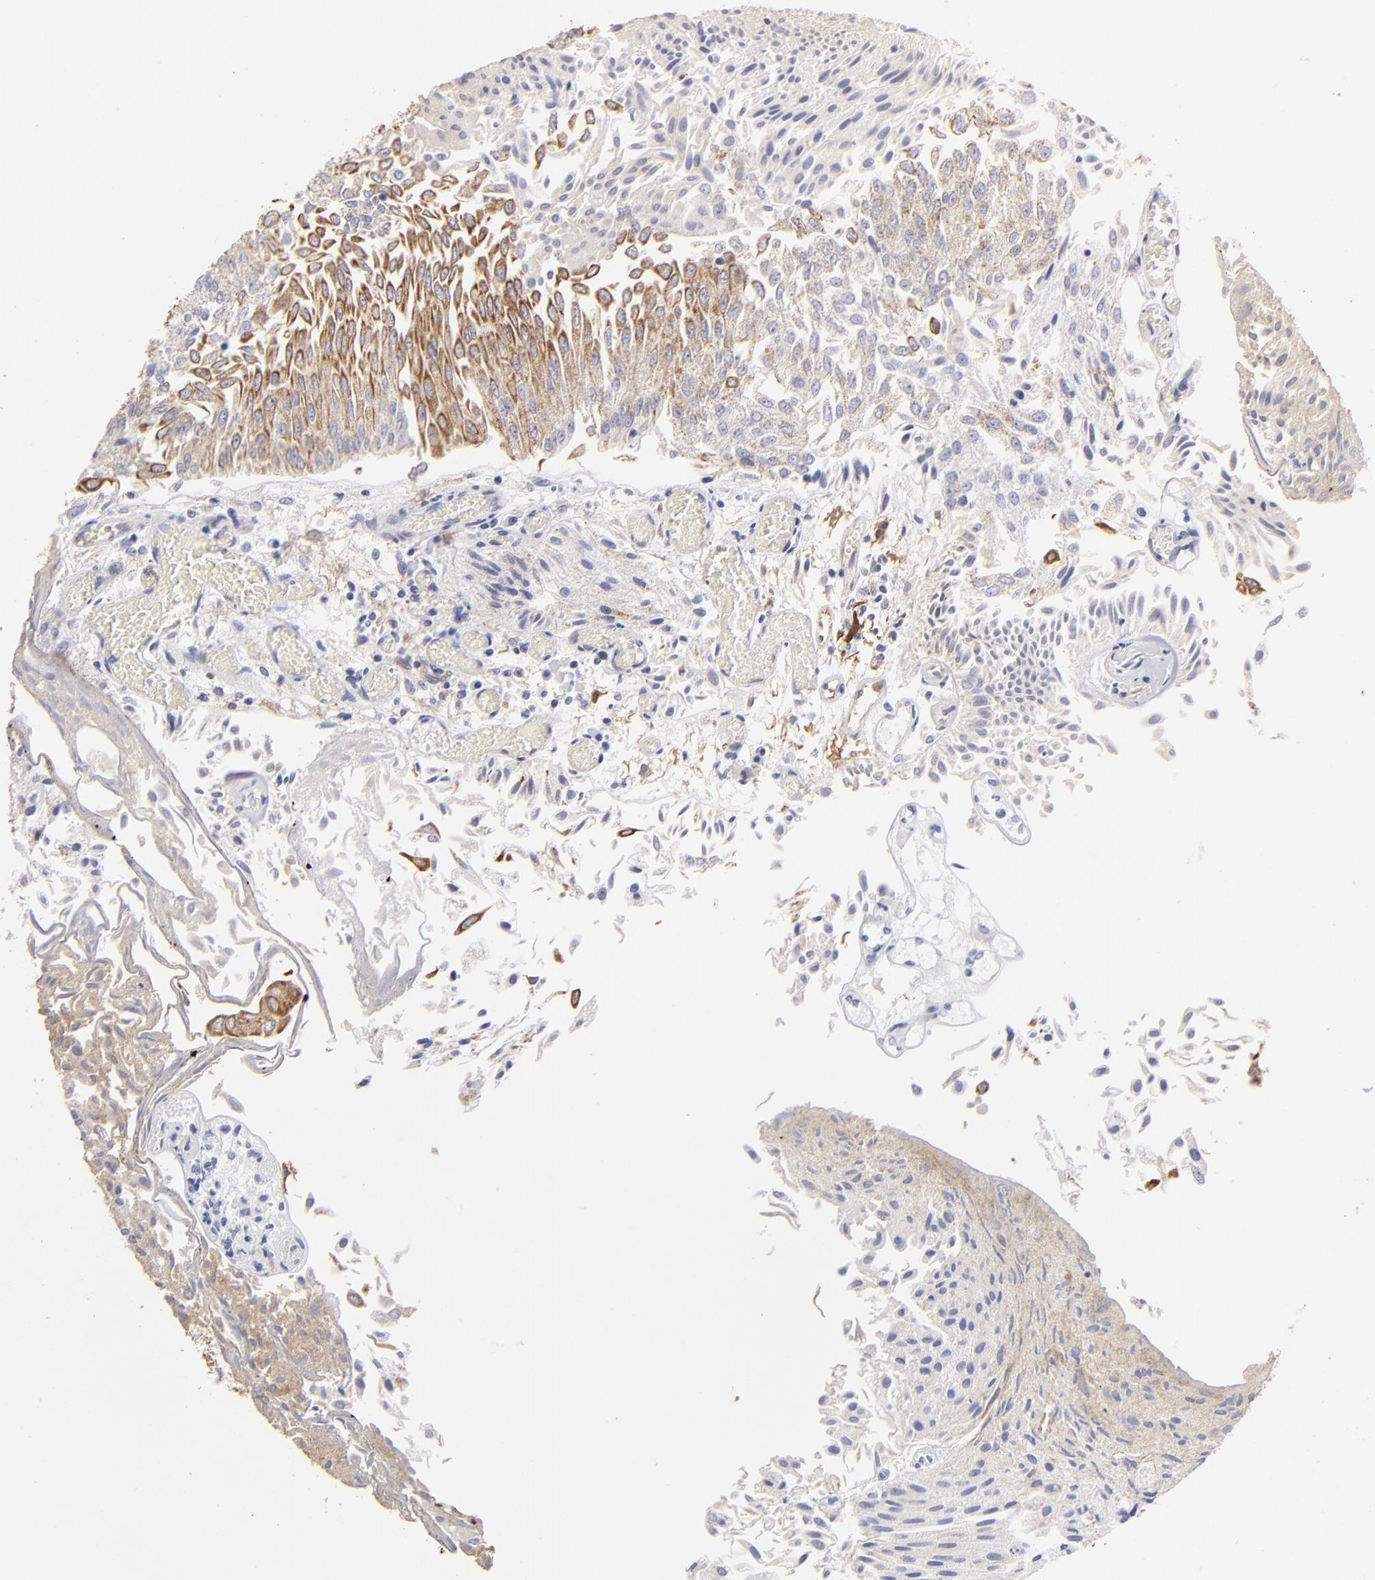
{"staining": {"intensity": "moderate", "quantity": "<25%", "location": "cytoplasmic/membranous"}, "tissue": "urothelial cancer", "cell_type": "Tumor cells", "image_type": "cancer", "snomed": [{"axis": "morphology", "description": "Urothelial carcinoma, Low grade"}, {"axis": "topography", "description": "Urinary bladder"}], "caption": "A brown stain labels moderate cytoplasmic/membranous expression of a protein in human low-grade urothelial carcinoma tumor cells.", "gene": "CILP", "patient": {"sex": "male", "age": 86}}